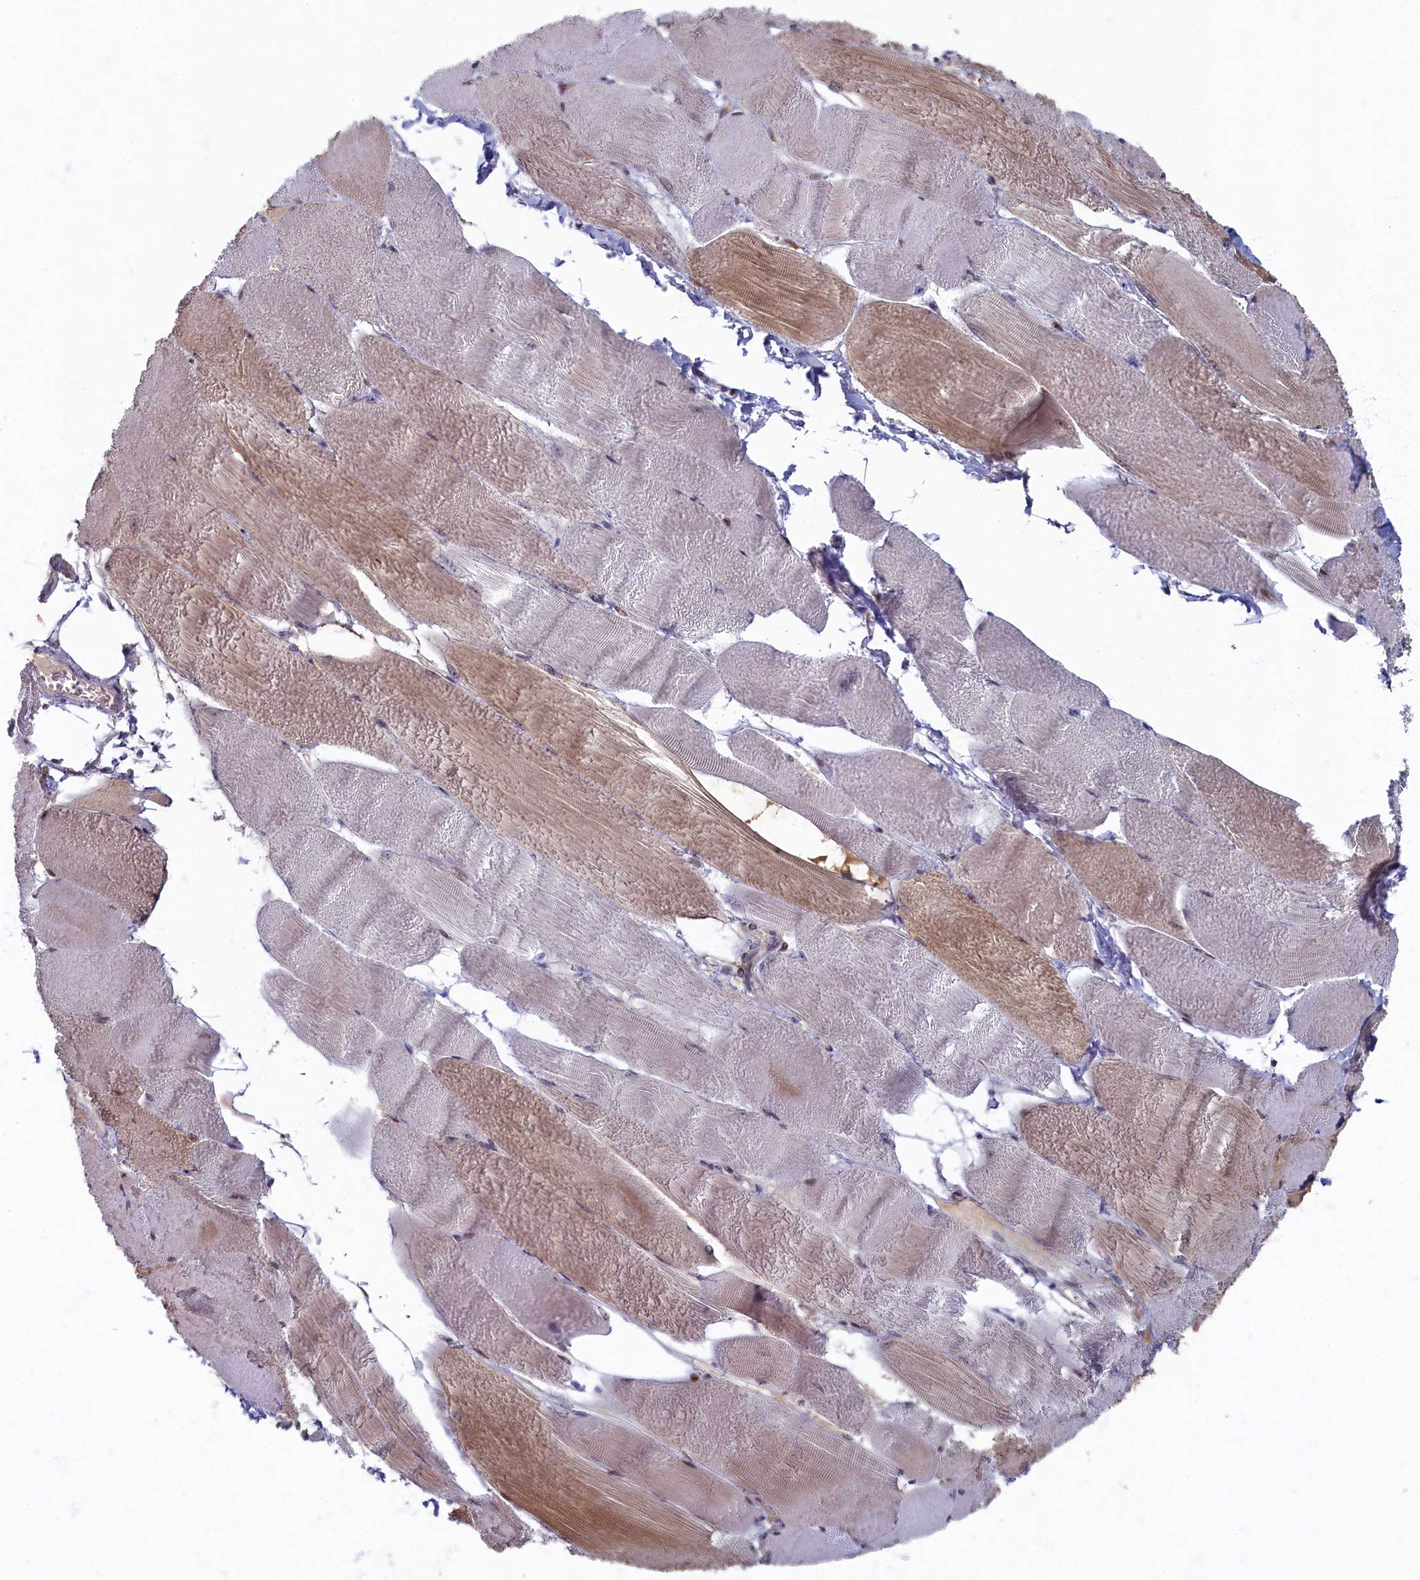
{"staining": {"intensity": "moderate", "quantity": "<25%", "location": "cytoplasmic/membranous,nuclear"}, "tissue": "skeletal muscle", "cell_type": "Myocytes", "image_type": "normal", "snomed": [{"axis": "morphology", "description": "Normal tissue, NOS"}, {"axis": "morphology", "description": "Basal cell carcinoma"}, {"axis": "topography", "description": "Skeletal muscle"}], "caption": "Skeletal muscle stained for a protein (brown) displays moderate cytoplasmic/membranous,nuclear positive positivity in about <25% of myocytes.", "gene": "HUNK", "patient": {"sex": "female", "age": 64}}